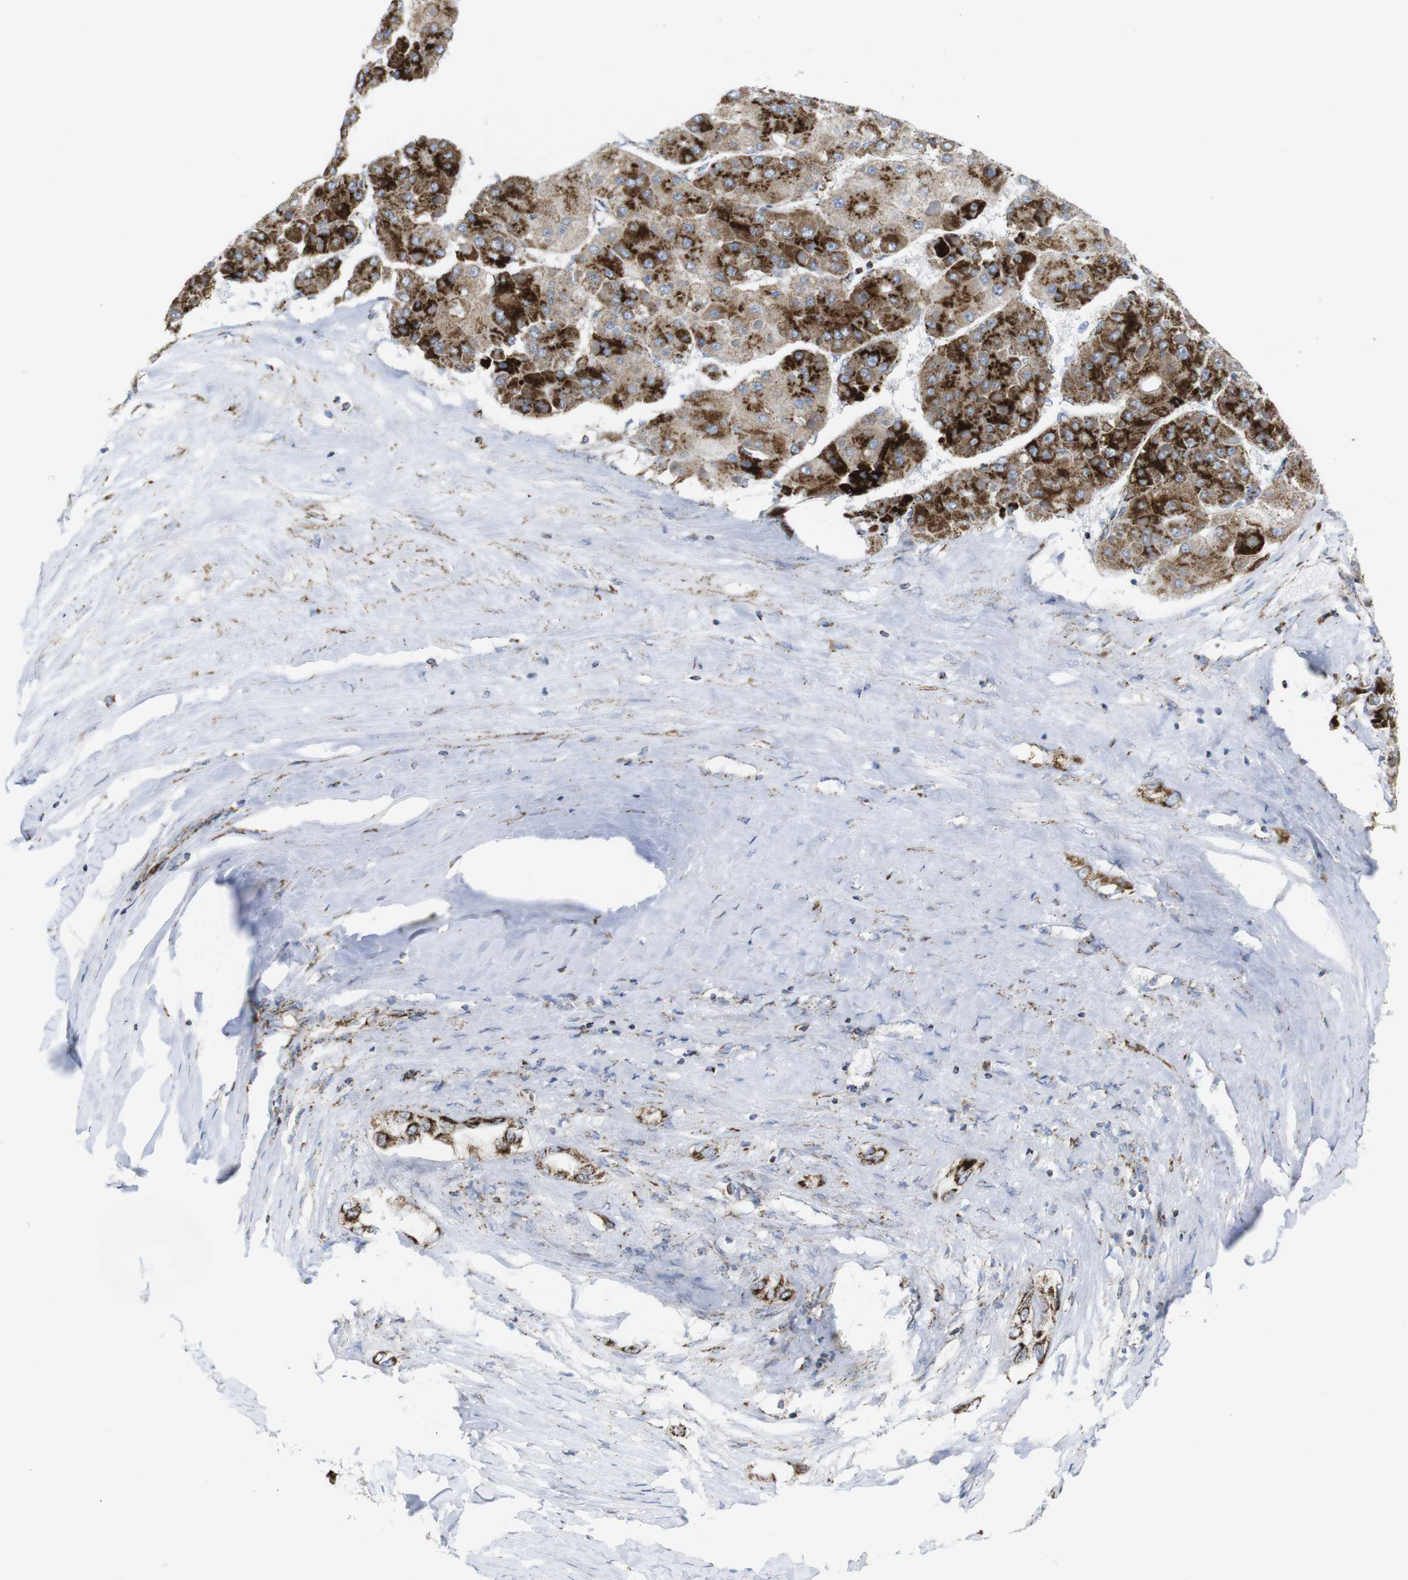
{"staining": {"intensity": "strong", "quantity": ">75%", "location": "cytoplasmic/membranous"}, "tissue": "liver cancer", "cell_type": "Tumor cells", "image_type": "cancer", "snomed": [{"axis": "morphology", "description": "Carcinoma, Hepatocellular, NOS"}, {"axis": "topography", "description": "Liver"}], "caption": "Brown immunohistochemical staining in liver cancer shows strong cytoplasmic/membranous positivity in about >75% of tumor cells.", "gene": "TMEM192", "patient": {"sex": "female", "age": 73}}